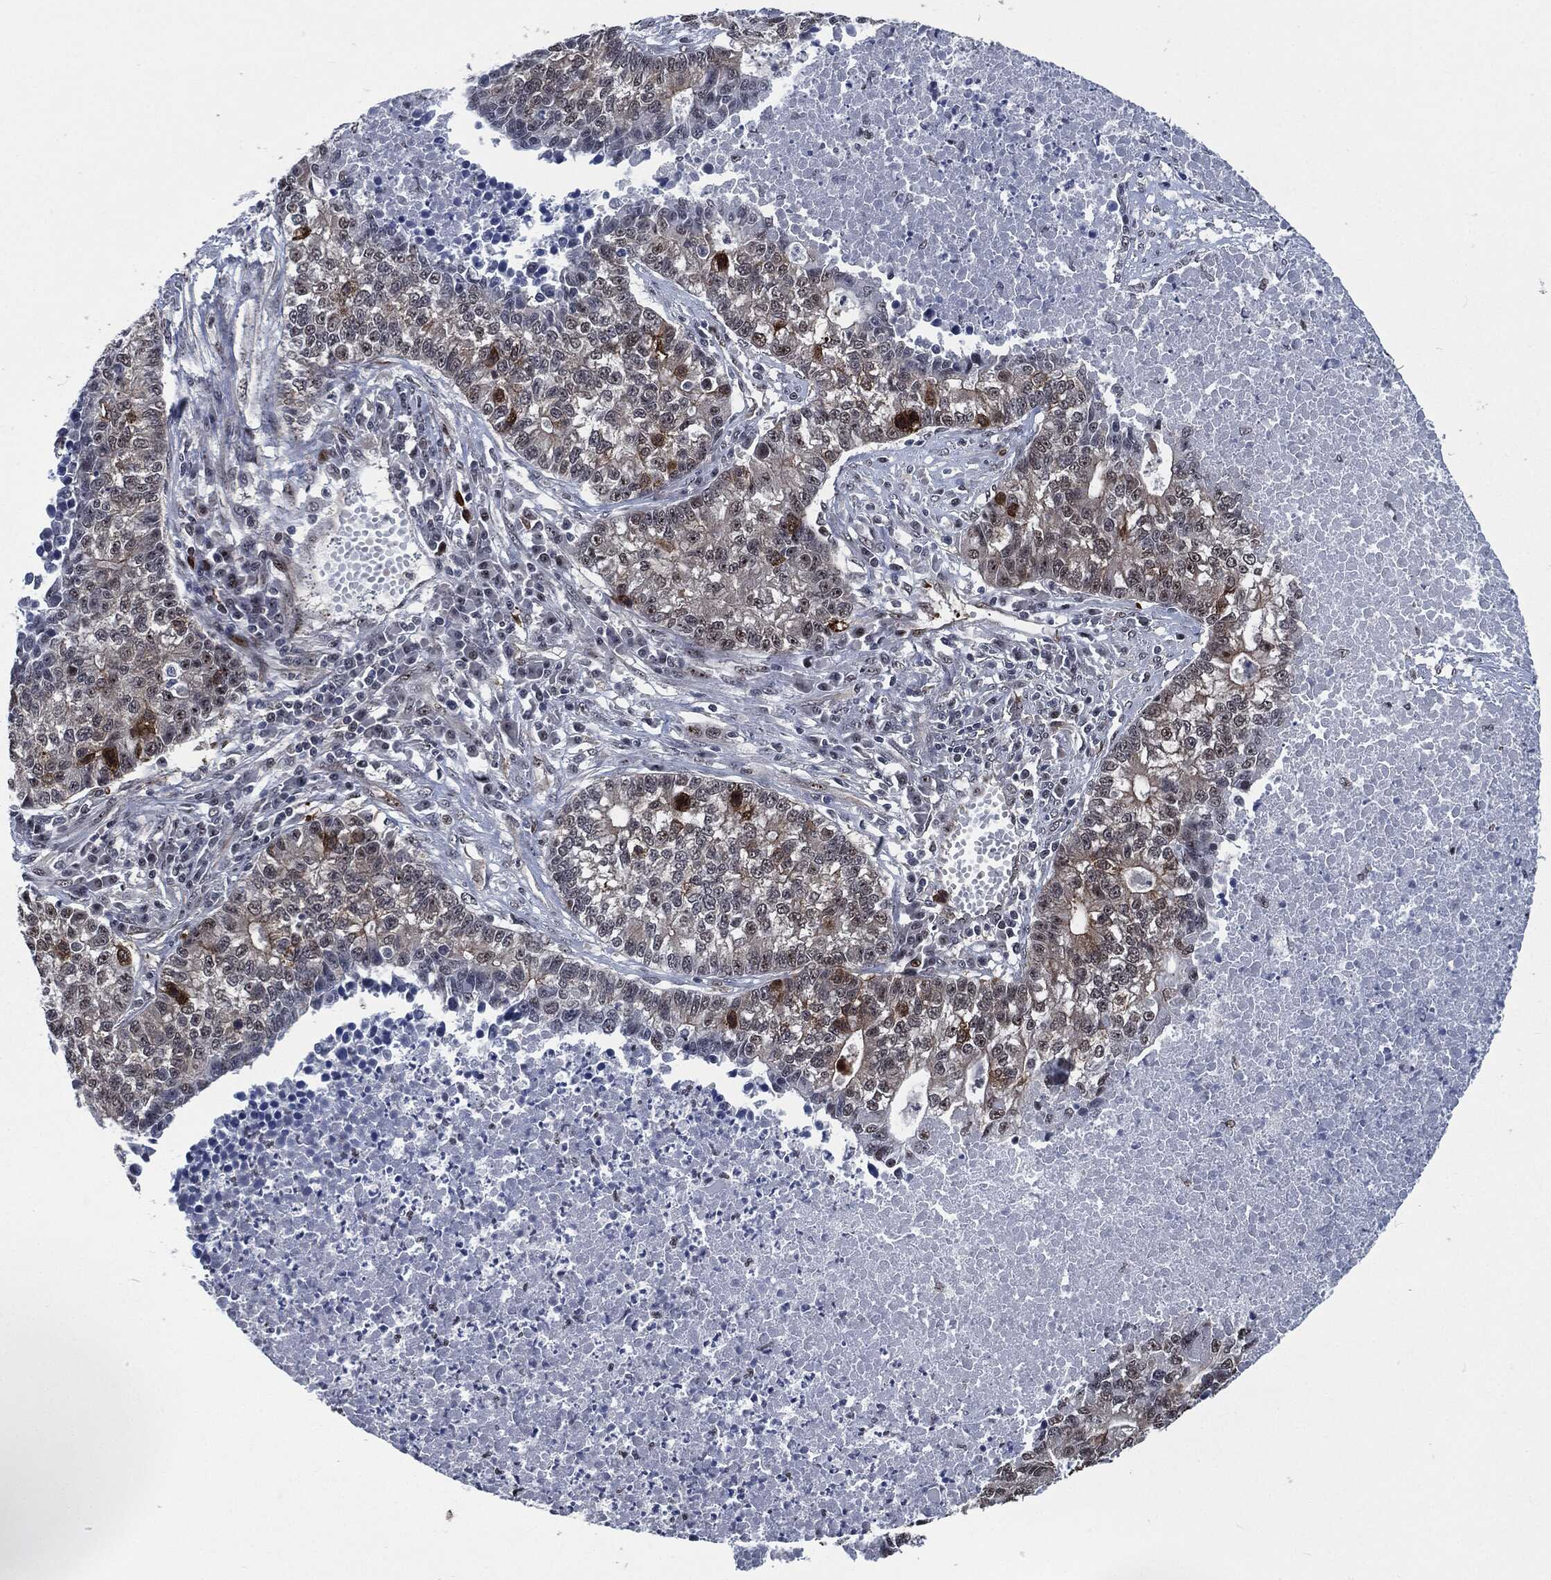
{"staining": {"intensity": "moderate", "quantity": "<25%", "location": "cytoplasmic/membranous"}, "tissue": "lung cancer", "cell_type": "Tumor cells", "image_type": "cancer", "snomed": [{"axis": "morphology", "description": "Adenocarcinoma, NOS"}, {"axis": "topography", "description": "Lung"}], "caption": "Tumor cells display low levels of moderate cytoplasmic/membranous expression in about <25% of cells in lung cancer (adenocarcinoma).", "gene": "AKT2", "patient": {"sex": "male", "age": 57}}